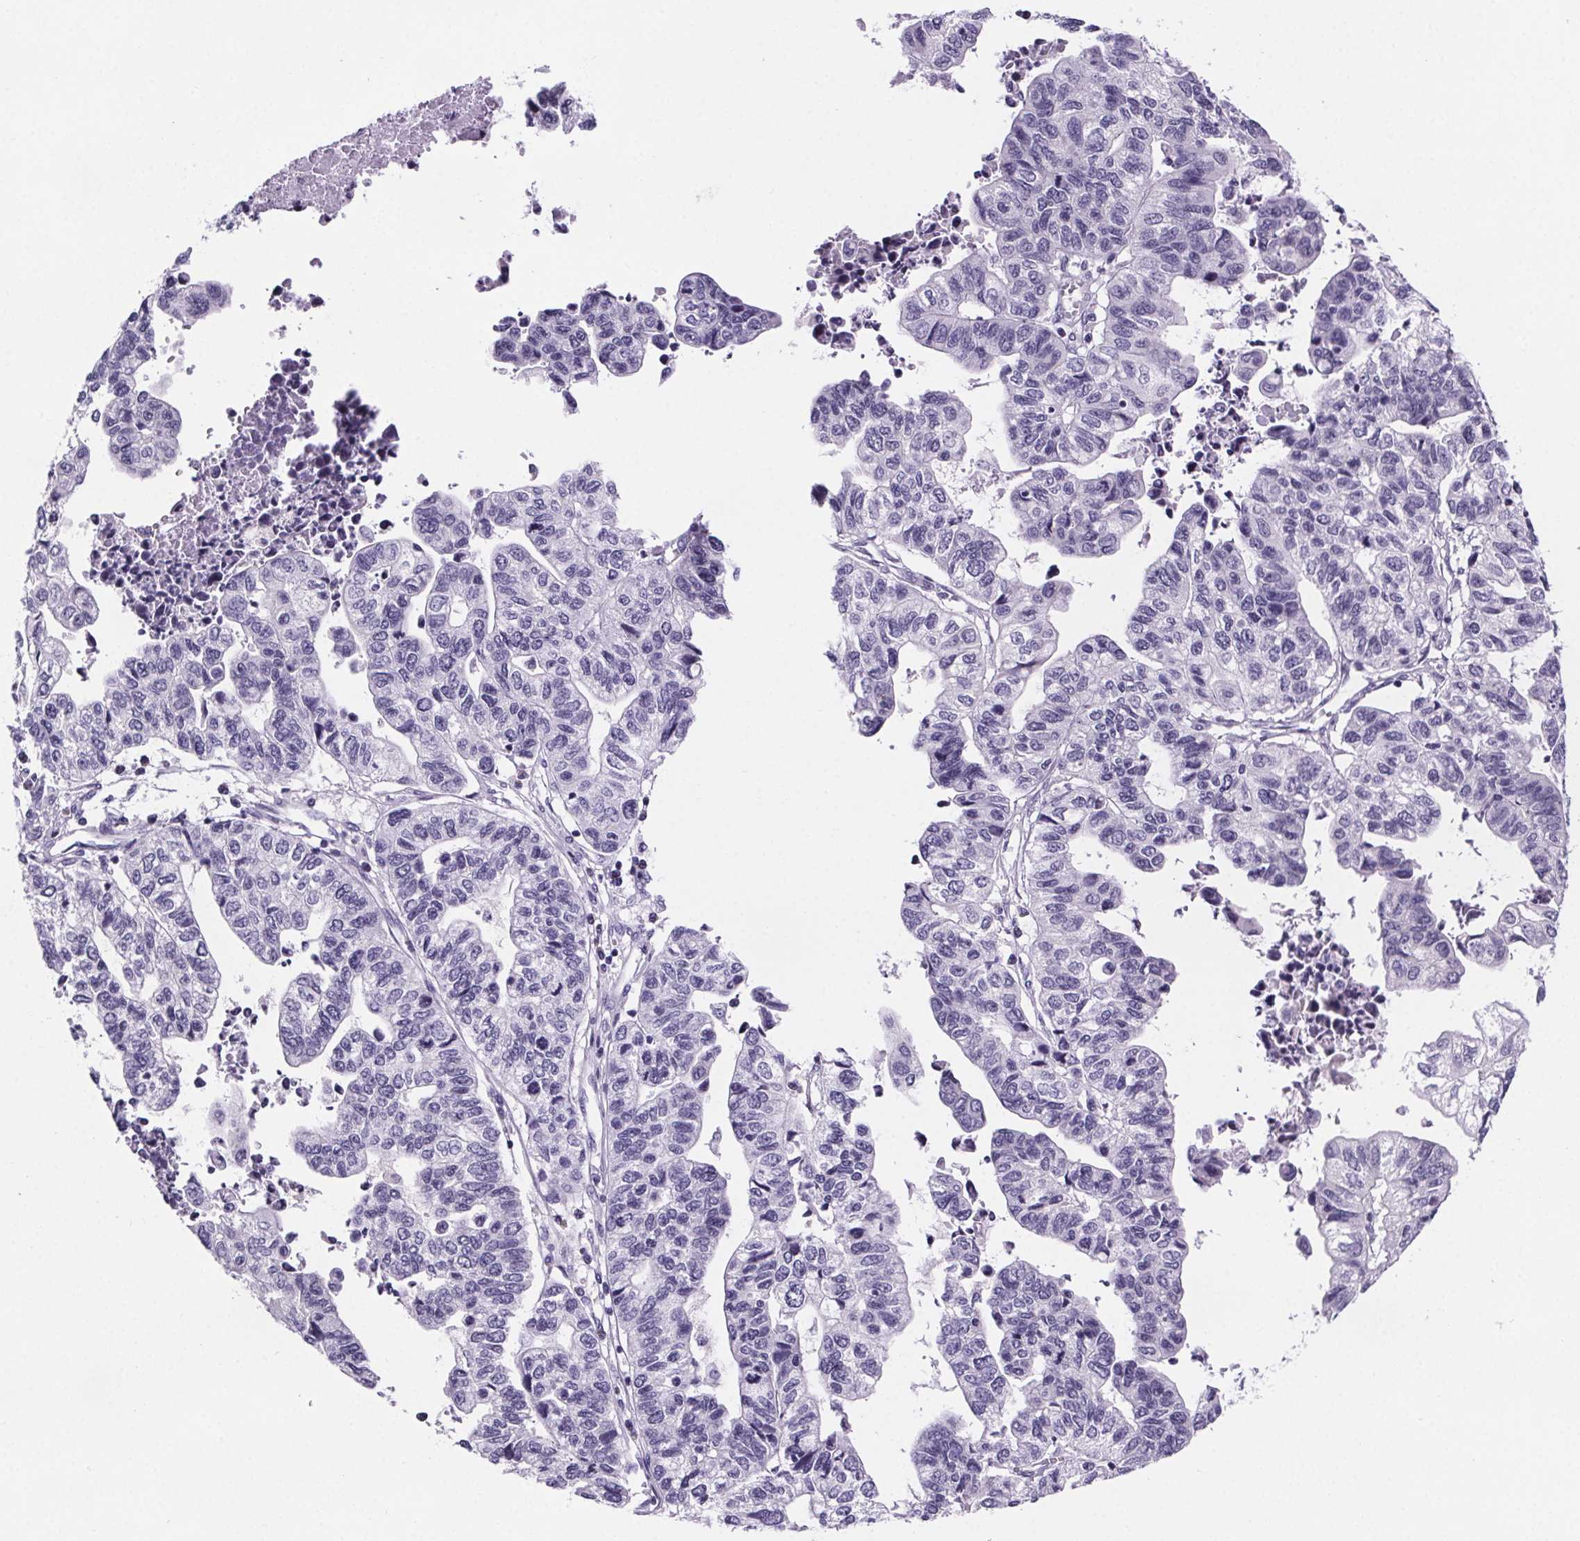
{"staining": {"intensity": "negative", "quantity": "none", "location": "none"}, "tissue": "stomach cancer", "cell_type": "Tumor cells", "image_type": "cancer", "snomed": [{"axis": "morphology", "description": "Adenocarcinoma, NOS"}, {"axis": "topography", "description": "Stomach, upper"}], "caption": "Tumor cells show no significant staining in stomach cancer.", "gene": "CUBN", "patient": {"sex": "female", "age": 67}}